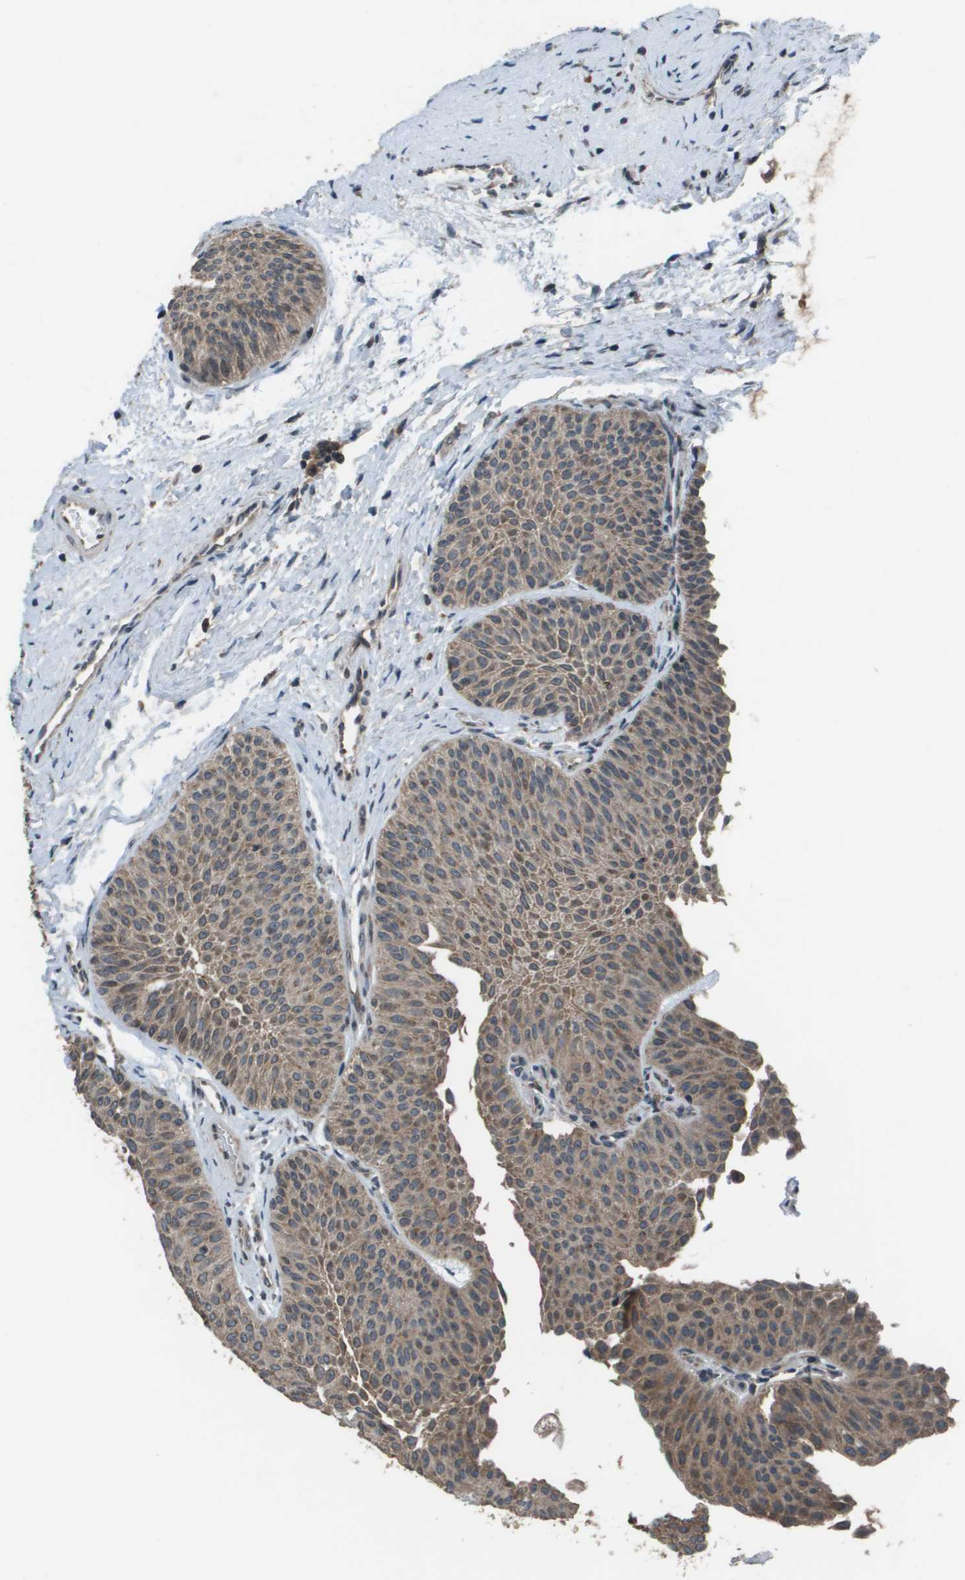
{"staining": {"intensity": "weak", "quantity": ">75%", "location": "cytoplasmic/membranous"}, "tissue": "urothelial cancer", "cell_type": "Tumor cells", "image_type": "cancer", "snomed": [{"axis": "morphology", "description": "Urothelial carcinoma, Low grade"}, {"axis": "topography", "description": "Urinary bladder"}], "caption": "Approximately >75% of tumor cells in human low-grade urothelial carcinoma exhibit weak cytoplasmic/membranous protein expression as visualized by brown immunohistochemical staining.", "gene": "GOSR2", "patient": {"sex": "female", "age": 60}}